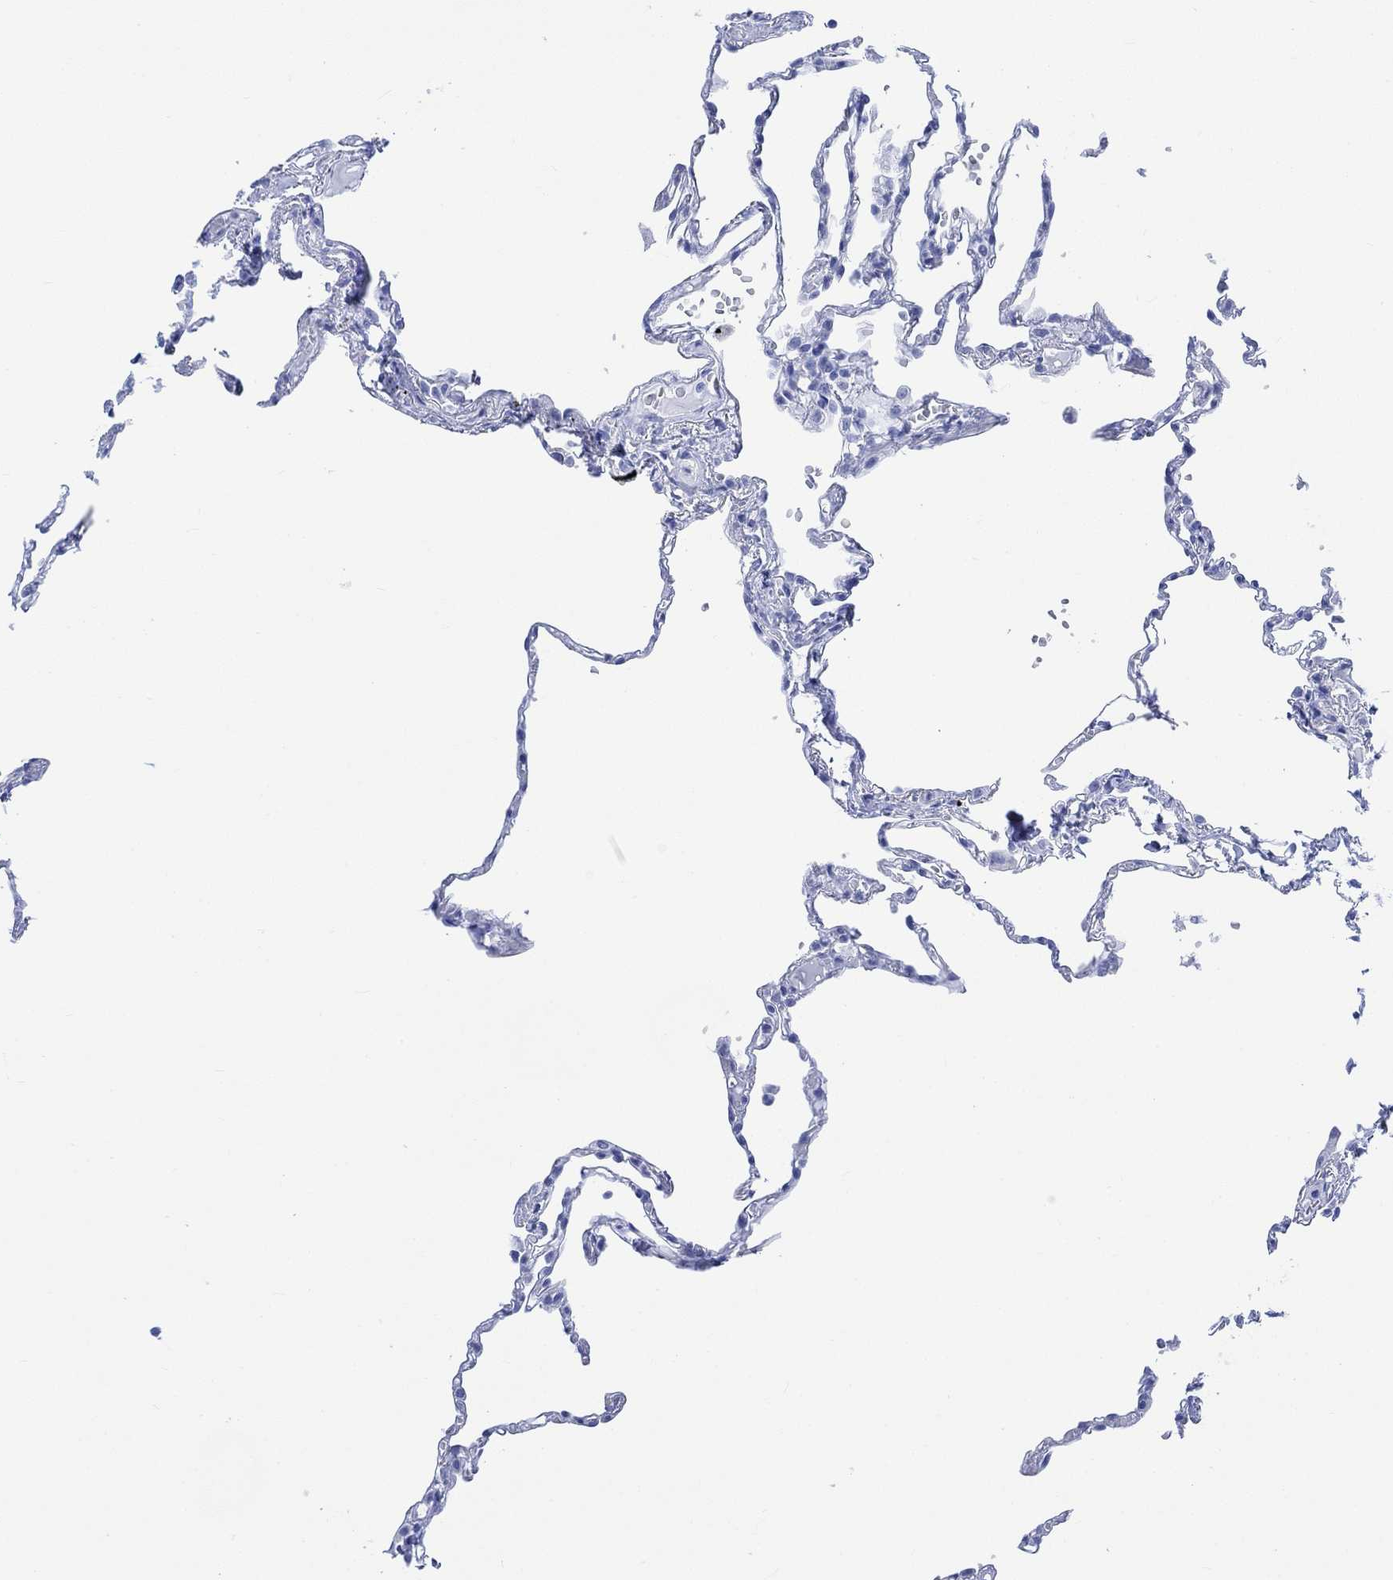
{"staining": {"intensity": "negative", "quantity": "none", "location": "none"}, "tissue": "lung", "cell_type": "Alveolar cells", "image_type": "normal", "snomed": [{"axis": "morphology", "description": "Normal tissue, NOS"}, {"axis": "topography", "description": "Lung"}], "caption": "Lung stained for a protein using immunohistochemistry (IHC) shows no staining alveolar cells.", "gene": "CELF4", "patient": {"sex": "male", "age": 78}}